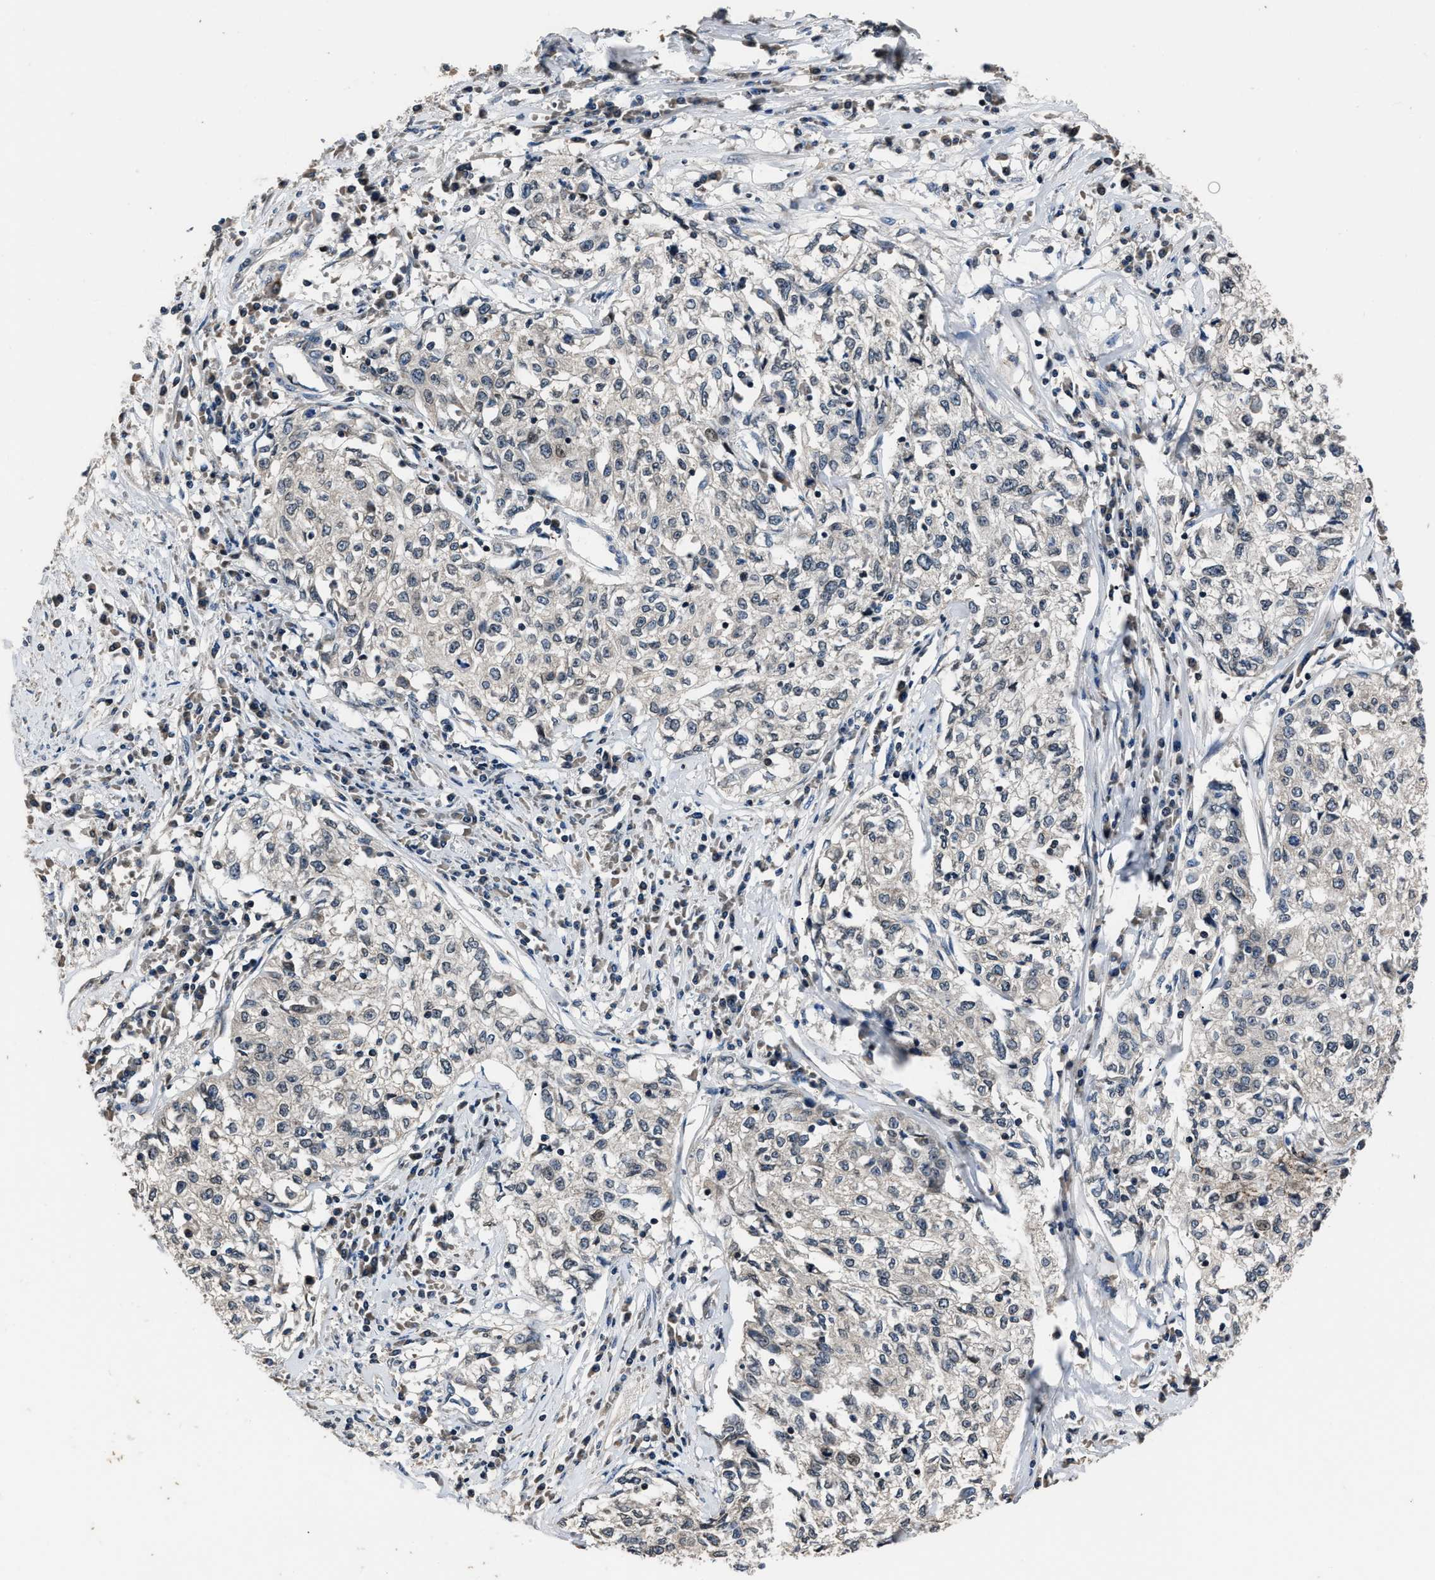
{"staining": {"intensity": "negative", "quantity": "none", "location": "none"}, "tissue": "cervical cancer", "cell_type": "Tumor cells", "image_type": "cancer", "snomed": [{"axis": "morphology", "description": "Squamous cell carcinoma, NOS"}, {"axis": "topography", "description": "Cervix"}], "caption": "Human cervical cancer stained for a protein using immunohistochemistry (IHC) shows no expression in tumor cells.", "gene": "TNRC18", "patient": {"sex": "female", "age": 57}}